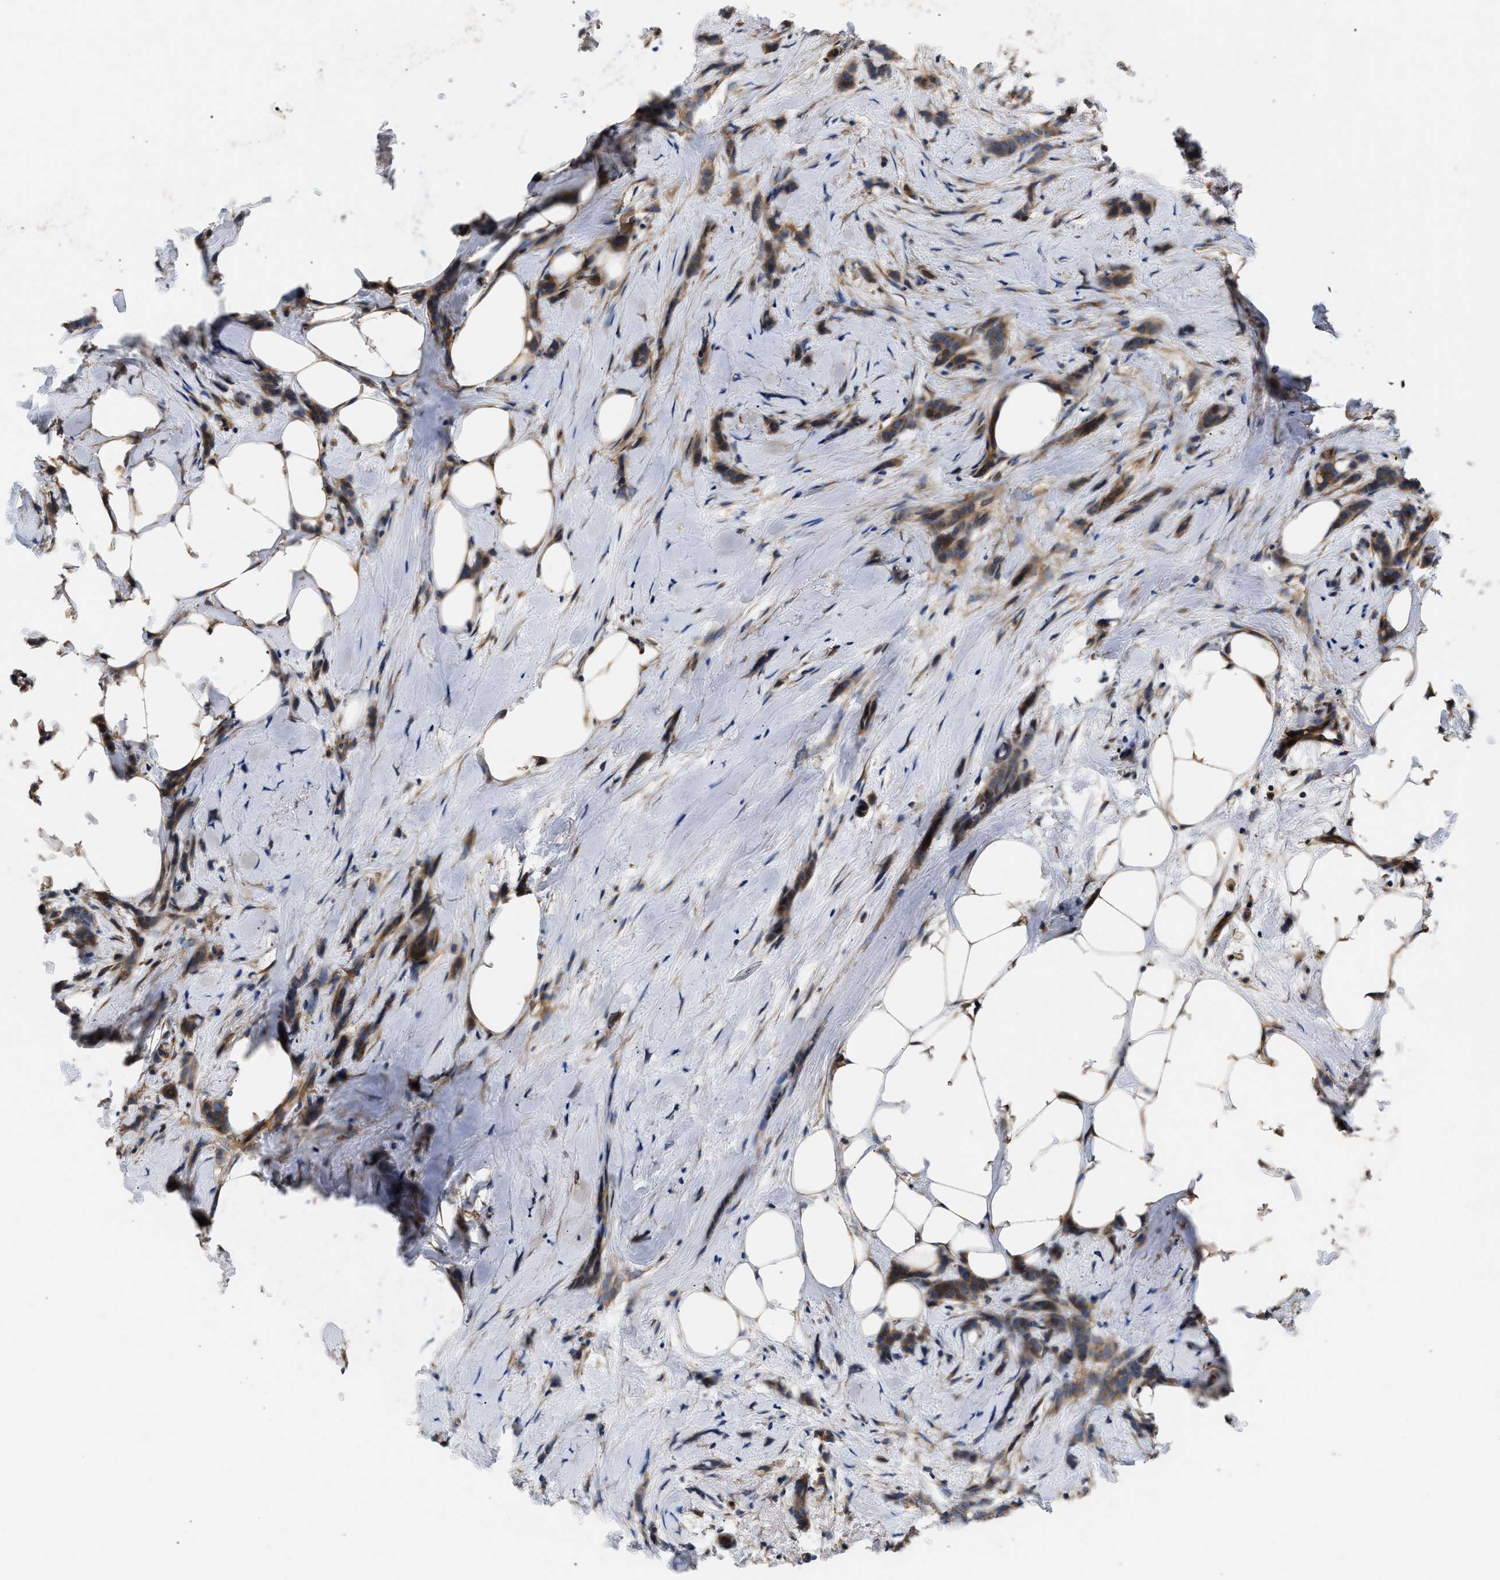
{"staining": {"intensity": "moderate", "quantity": ">75%", "location": "cytoplasmic/membranous"}, "tissue": "breast cancer", "cell_type": "Tumor cells", "image_type": "cancer", "snomed": [{"axis": "morphology", "description": "Lobular carcinoma, in situ"}, {"axis": "morphology", "description": "Lobular carcinoma"}, {"axis": "topography", "description": "Breast"}], "caption": "Immunohistochemistry of lobular carcinoma in situ (breast) exhibits medium levels of moderate cytoplasmic/membranous staining in about >75% of tumor cells.", "gene": "TEX2", "patient": {"sex": "female", "age": 41}}